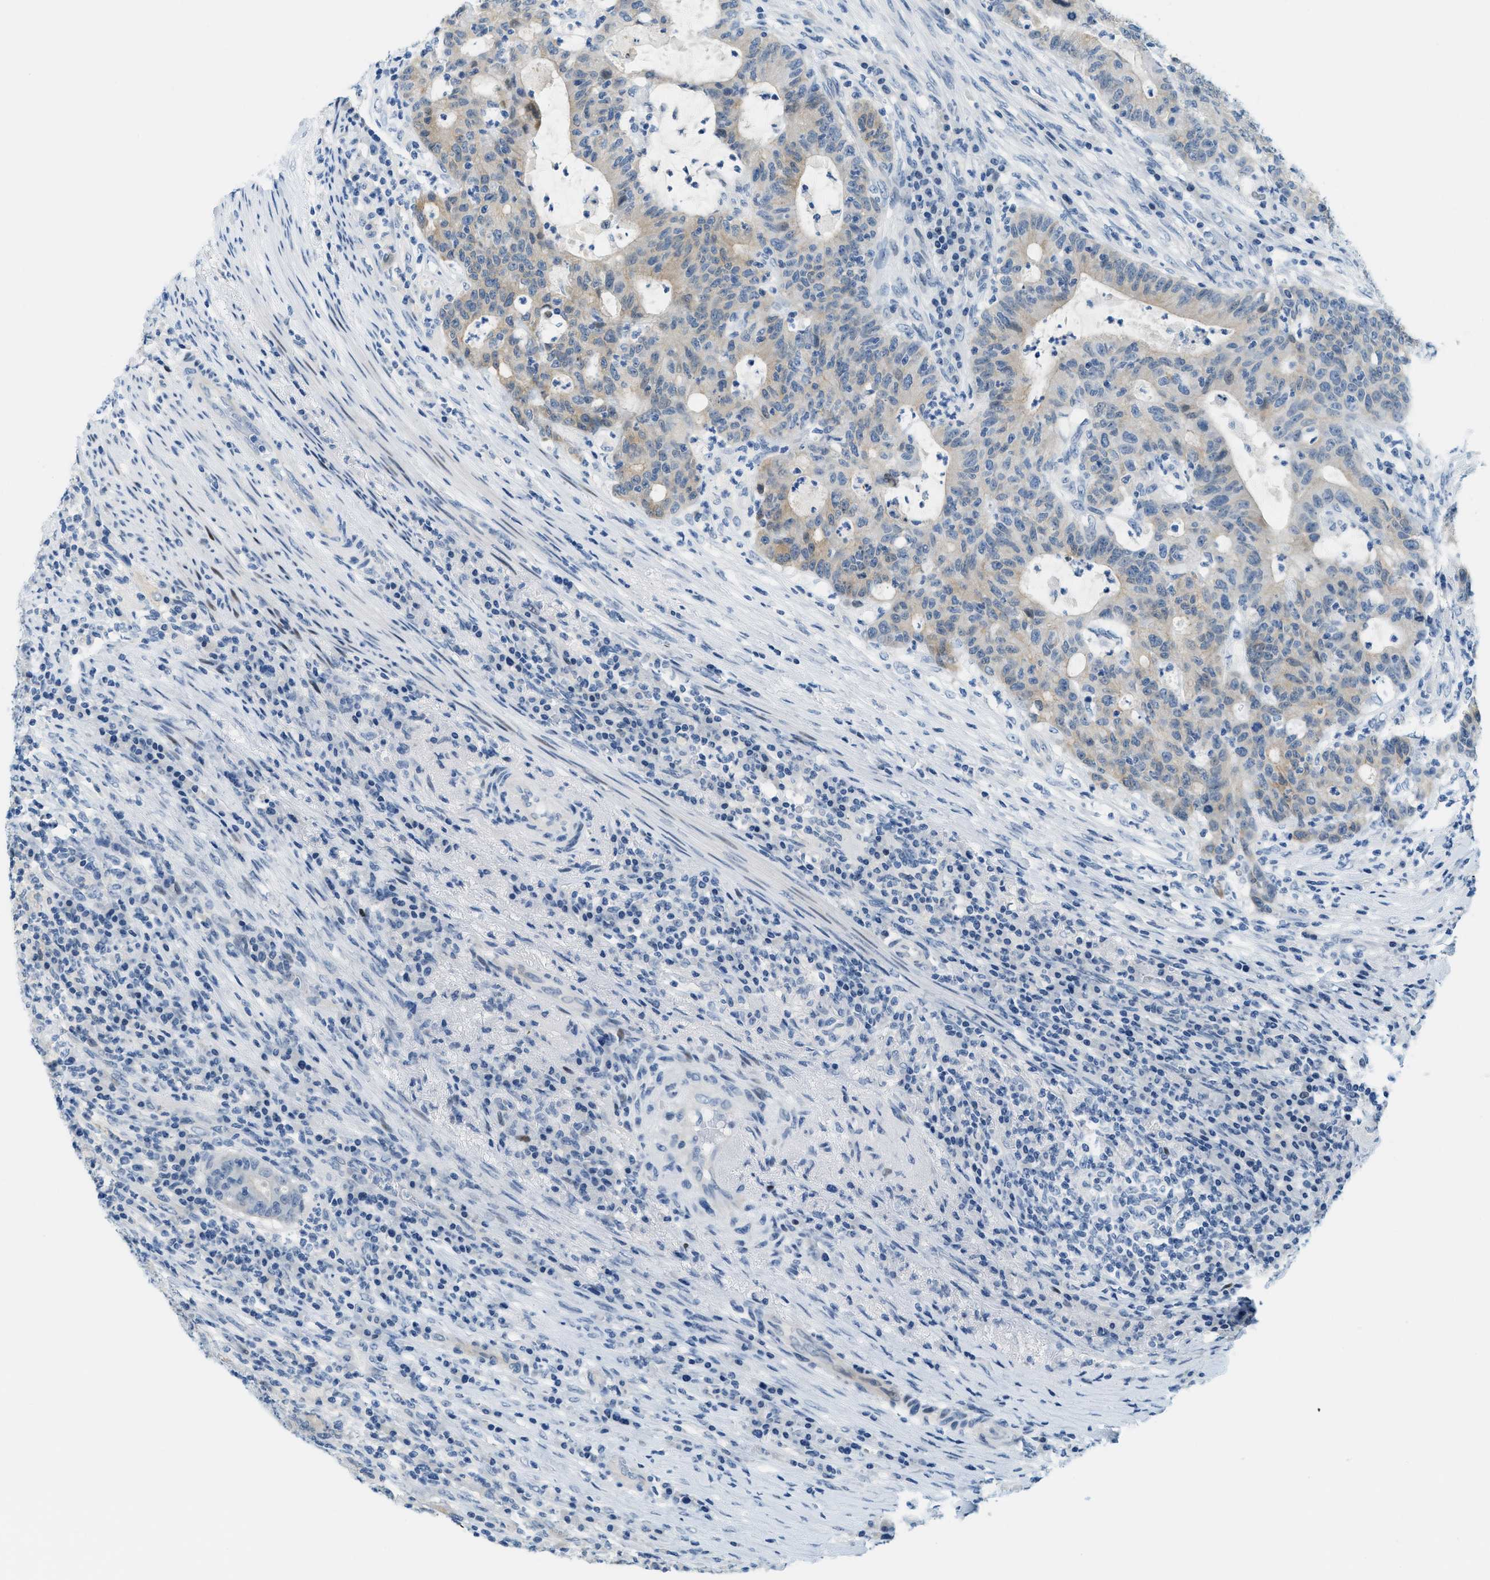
{"staining": {"intensity": "weak", "quantity": "25%-75%", "location": "cytoplasmic/membranous"}, "tissue": "colorectal cancer", "cell_type": "Tumor cells", "image_type": "cancer", "snomed": [{"axis": "morphology", "description": "Normal tissue, NOS"}, {"axis": "morphology", "description": "Adenocarcinoma, NOS"}, {"axis": "topography", "description": "Colon"}], "caption": "Protein expression by immunohistochemistry demonstrates weak cytoplasmic/membranous expression in about 25%-75% of tumor cells in colorectal cancer (adenocarcinoma). Using DAB (brown) and hematoxylin (blue) stains, captured at high magnification using brightfield microscopy.", "gene": "CYP4X1", "patient": {"sex": "female", "age": 75}}